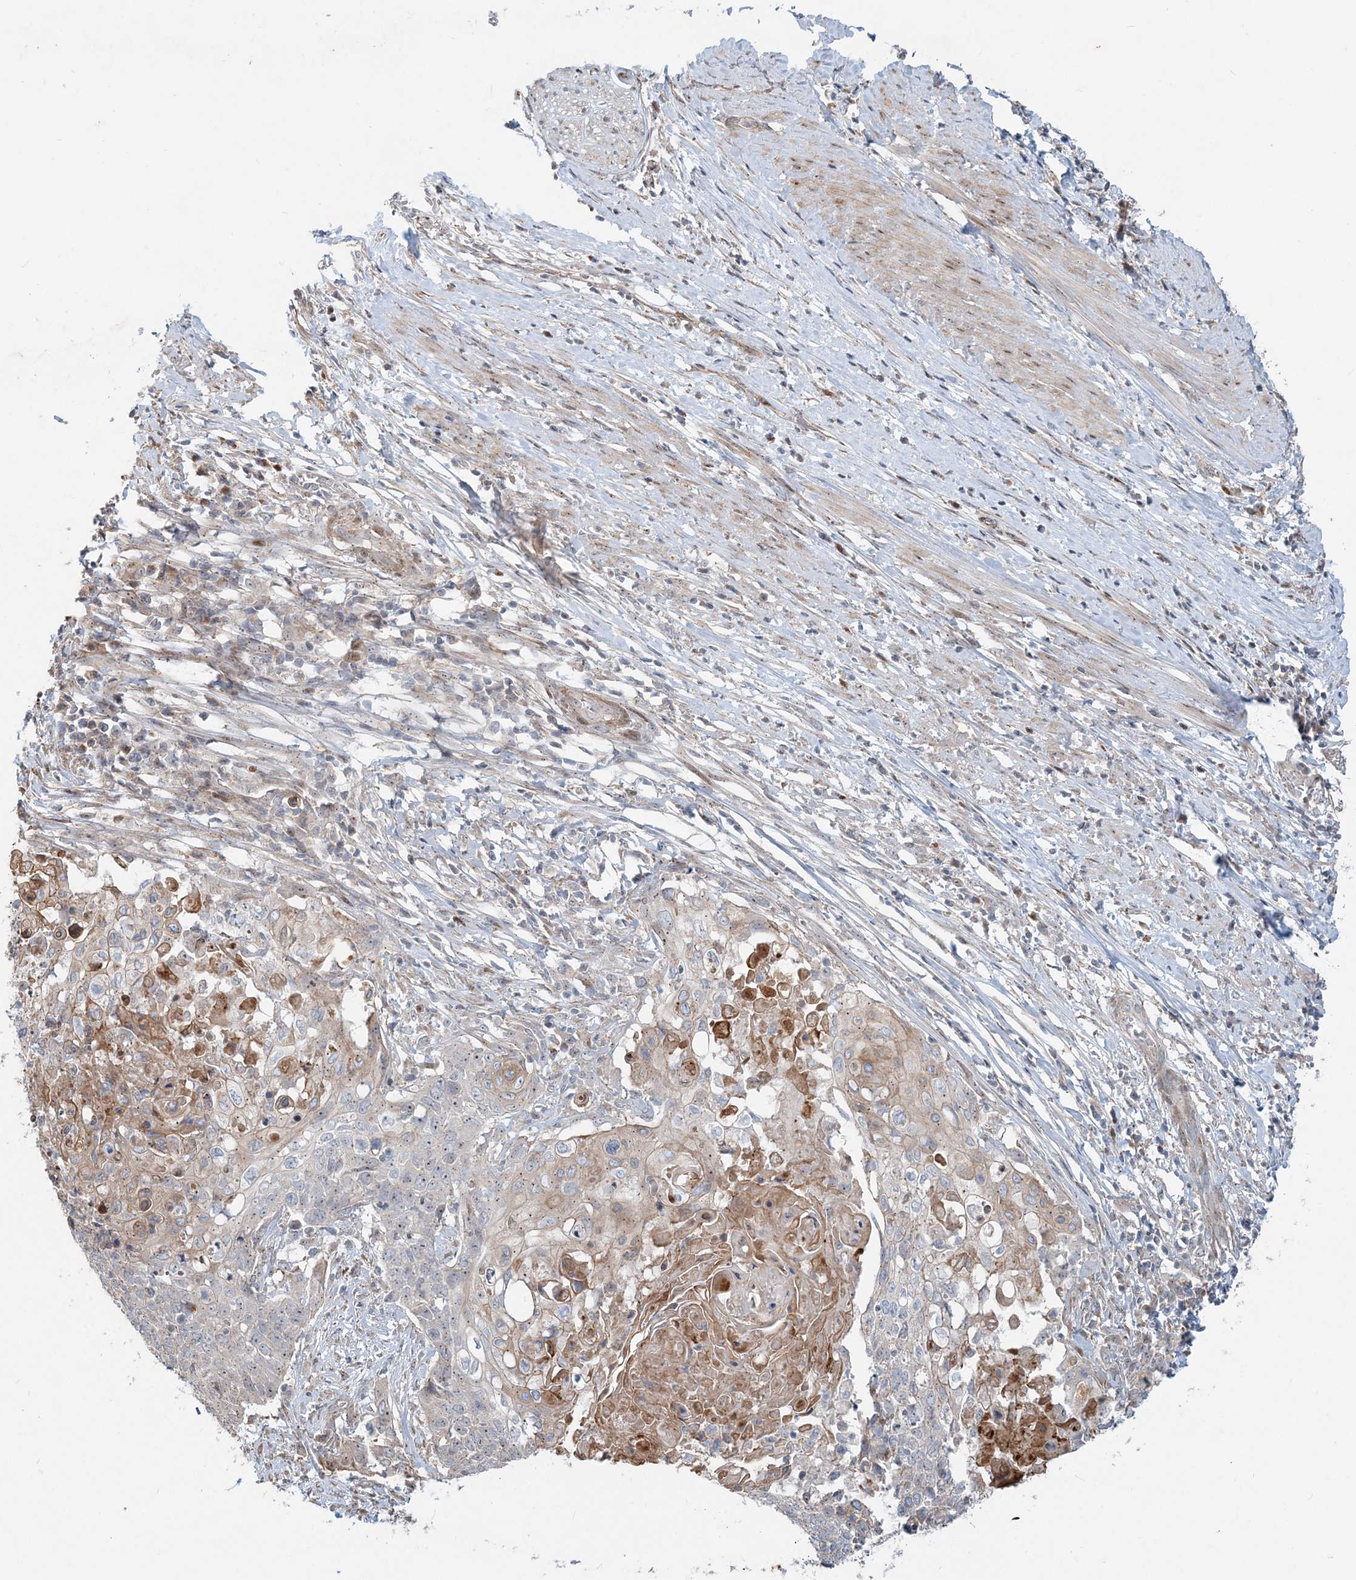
{"staining": {"intensity": "weak", "quantity": "<25%", "location": "cytoplasmic/membranous"}, "tissue": "cervical cancer", "cell_type": "Tumor cells", "image_type": "cancer", "snomed": [{"axis": "morphology", "description": "Squamous cell carcinoma, NOS"}, {"axis": "topography", "description": "Cervix"}], "caption": "The histopathology image demonstrates no staining of tumor cells in squamous cell carcinoma (cervical). (DAB (3,3'-diaminobenzidine) immunohistochemistry, high magnification).", "gene": "CXXC5", "patient": {"sex": "female", "age": 39}}